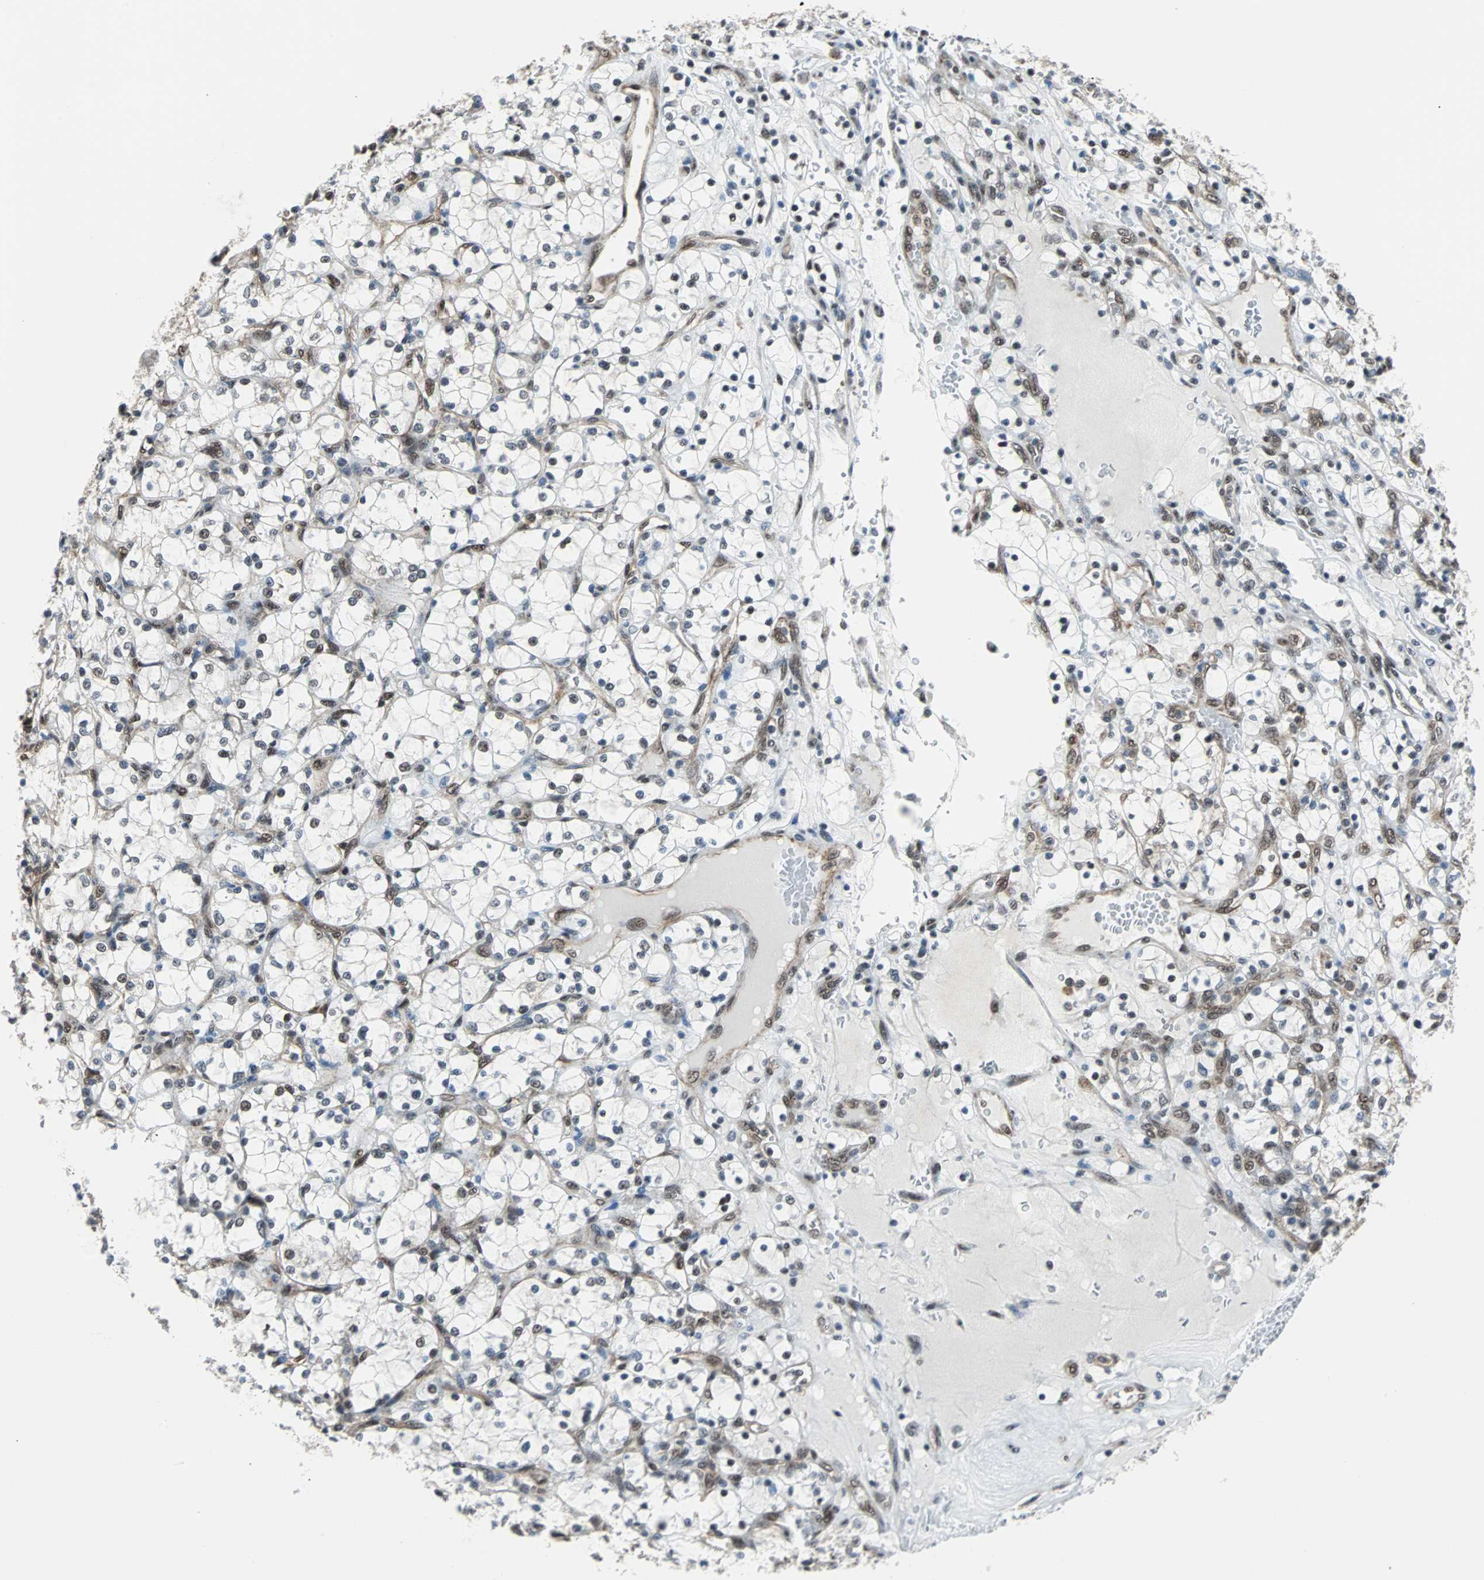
{"staining": {"intensity": "negative", "quantity": "none", "location": "none"}, "tissue": "renal cancer", "cell_type": "Tumor cells", "image_type": "cancer", "snomed": [{"axis": "morphology", "description": "Adenocarcinoma, NOS"}, {"axis": "topography", "description": "Kidney"}], "caption": "Photomicrograph shows no protein positivity in tumor cells of renal cancer tissue.", "gene": "VCP", "patient": {"sex": "female", "age": 69}}